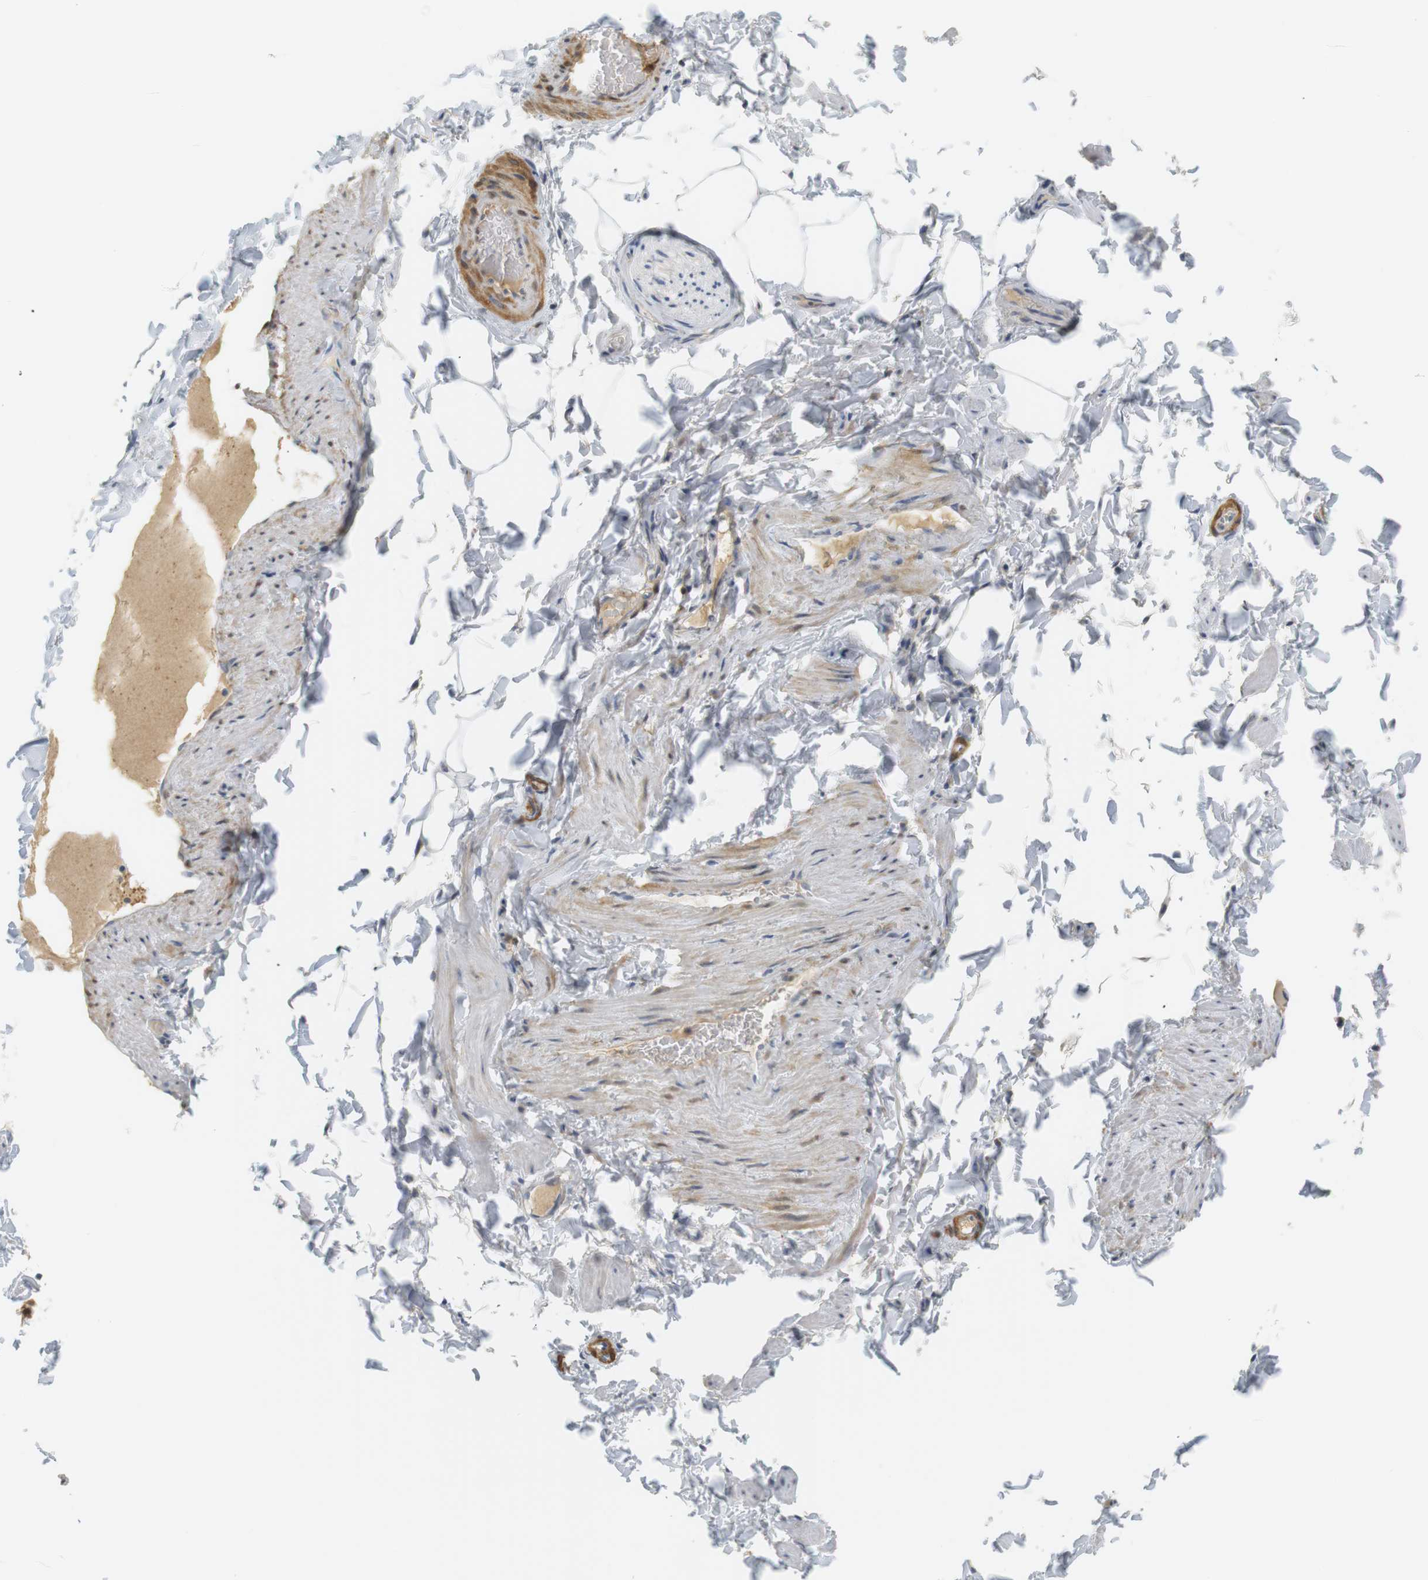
{"staining": {"intensity": "negative", "quantity": "none", "location": "none"}, "tissue": "adipose tissue", "cell_type": "Adipocytes", "image_type": "normal", "snomed": [{"axis": "morphology", "description": "Normal tissue, NOS"}, {"axis": "topography", "description": "Vascular tissue"}], "caption": "This is a photomicrograph of IHC staining of benign adipose tissue, which shows no expression in adipocytes.", "gene": "PDE3A", "patient": {"sex": "male", "age": 41}}